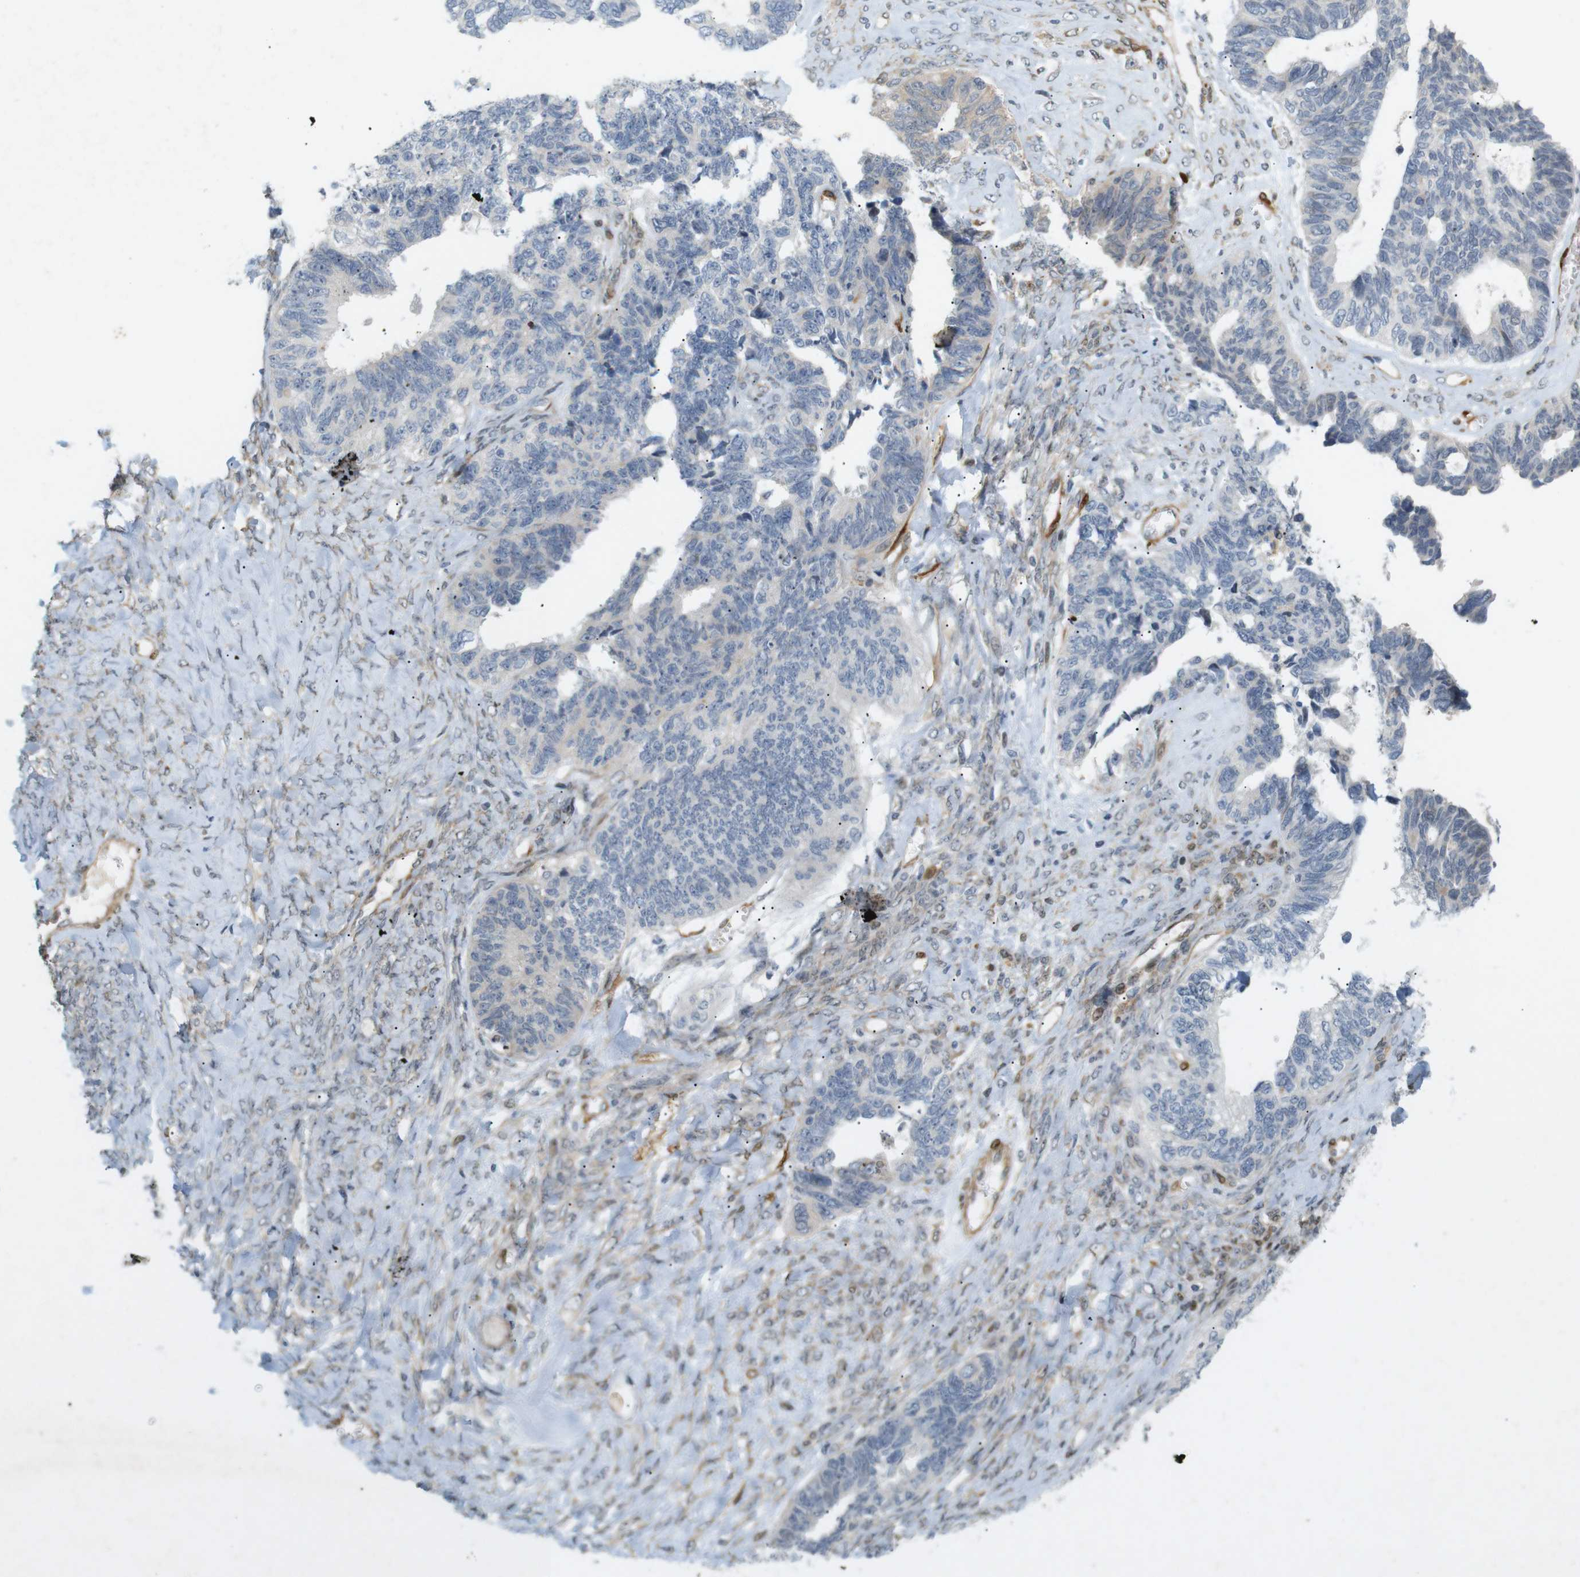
{"staining": {"intensity": "negative", "quantity": "none", "location": "none"}, "tissue": "ovarian cancer", "cell_type": "Tumor cells", "image_type": "cancer", "snomed": [{"axis": "morphology", "description": "Cystadenocarcinoma, serous, NOS"}, {"axis": "topography", "description": "Ovary"}], "caption": "IHC photomicrograph of human serous cystadenocarcinoma (ovarian) stained for a protein (brown), which reveals no positivity in tumor cells.", "gene": "PPP1R14A", "patient": {"sex": "female", "age": 79}}